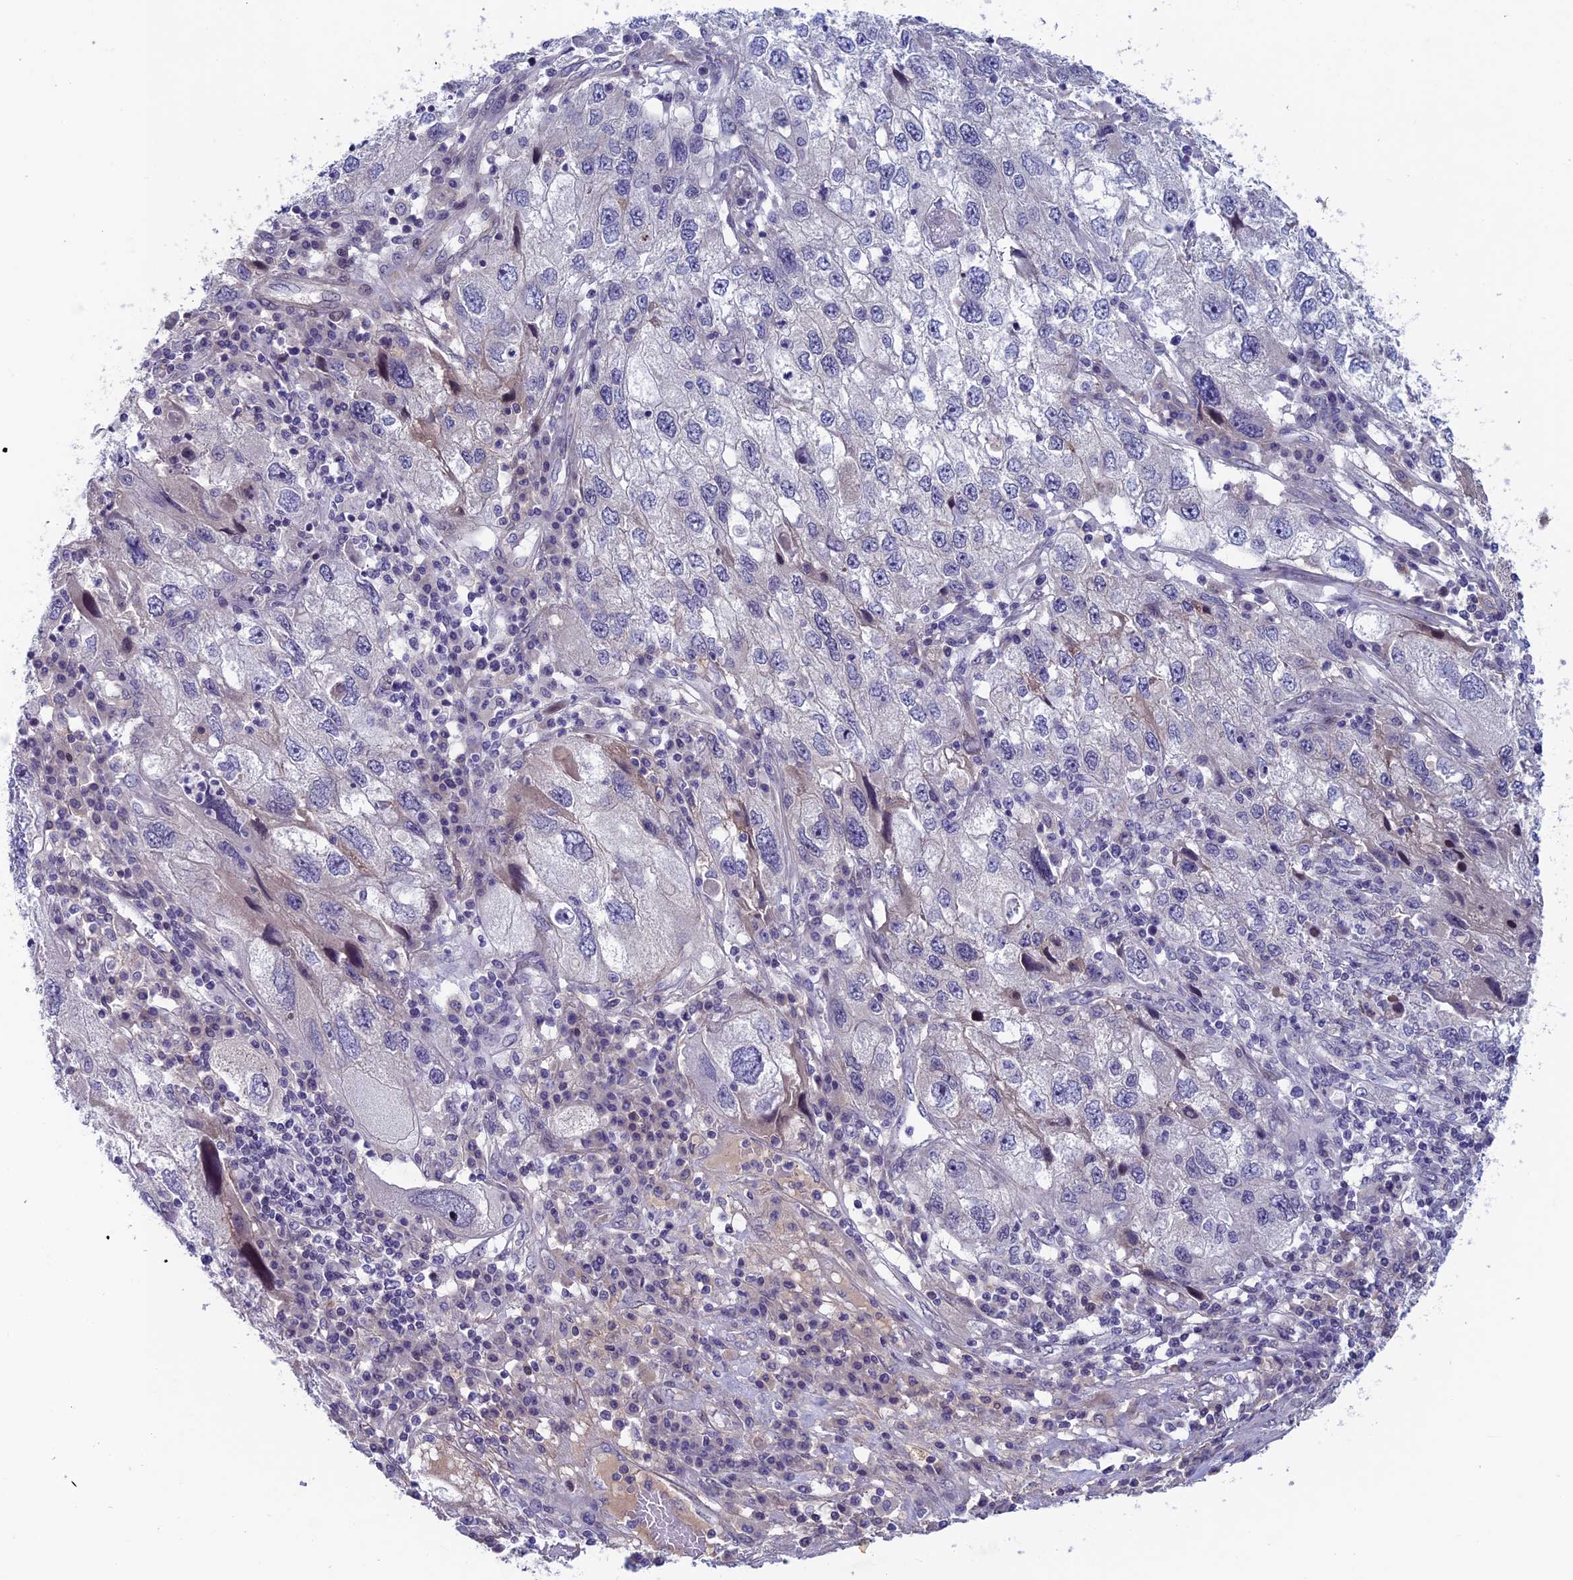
{"staining": {"intensity": "negative", "quantity": "none", "location": "none"}, "tissue": "endometrial cancer", "cell_type": "Tumor cells", "image_type": "cancer", "snomed": [{"axis": "morphology", "description": "Adenocarcinoma, NOS"}, {"axis": "topography", "description": "Endometrium"}], "caption": "Immunohistochemistry of endometrial adenocarcinoma shows no expression in tumor cells. The staining is performed using DAB brown chromogen with nuclei counter-stained in using hematoxylin.", "gene": "FKBPL", "patient": {"sex": "female", "age": 49}}